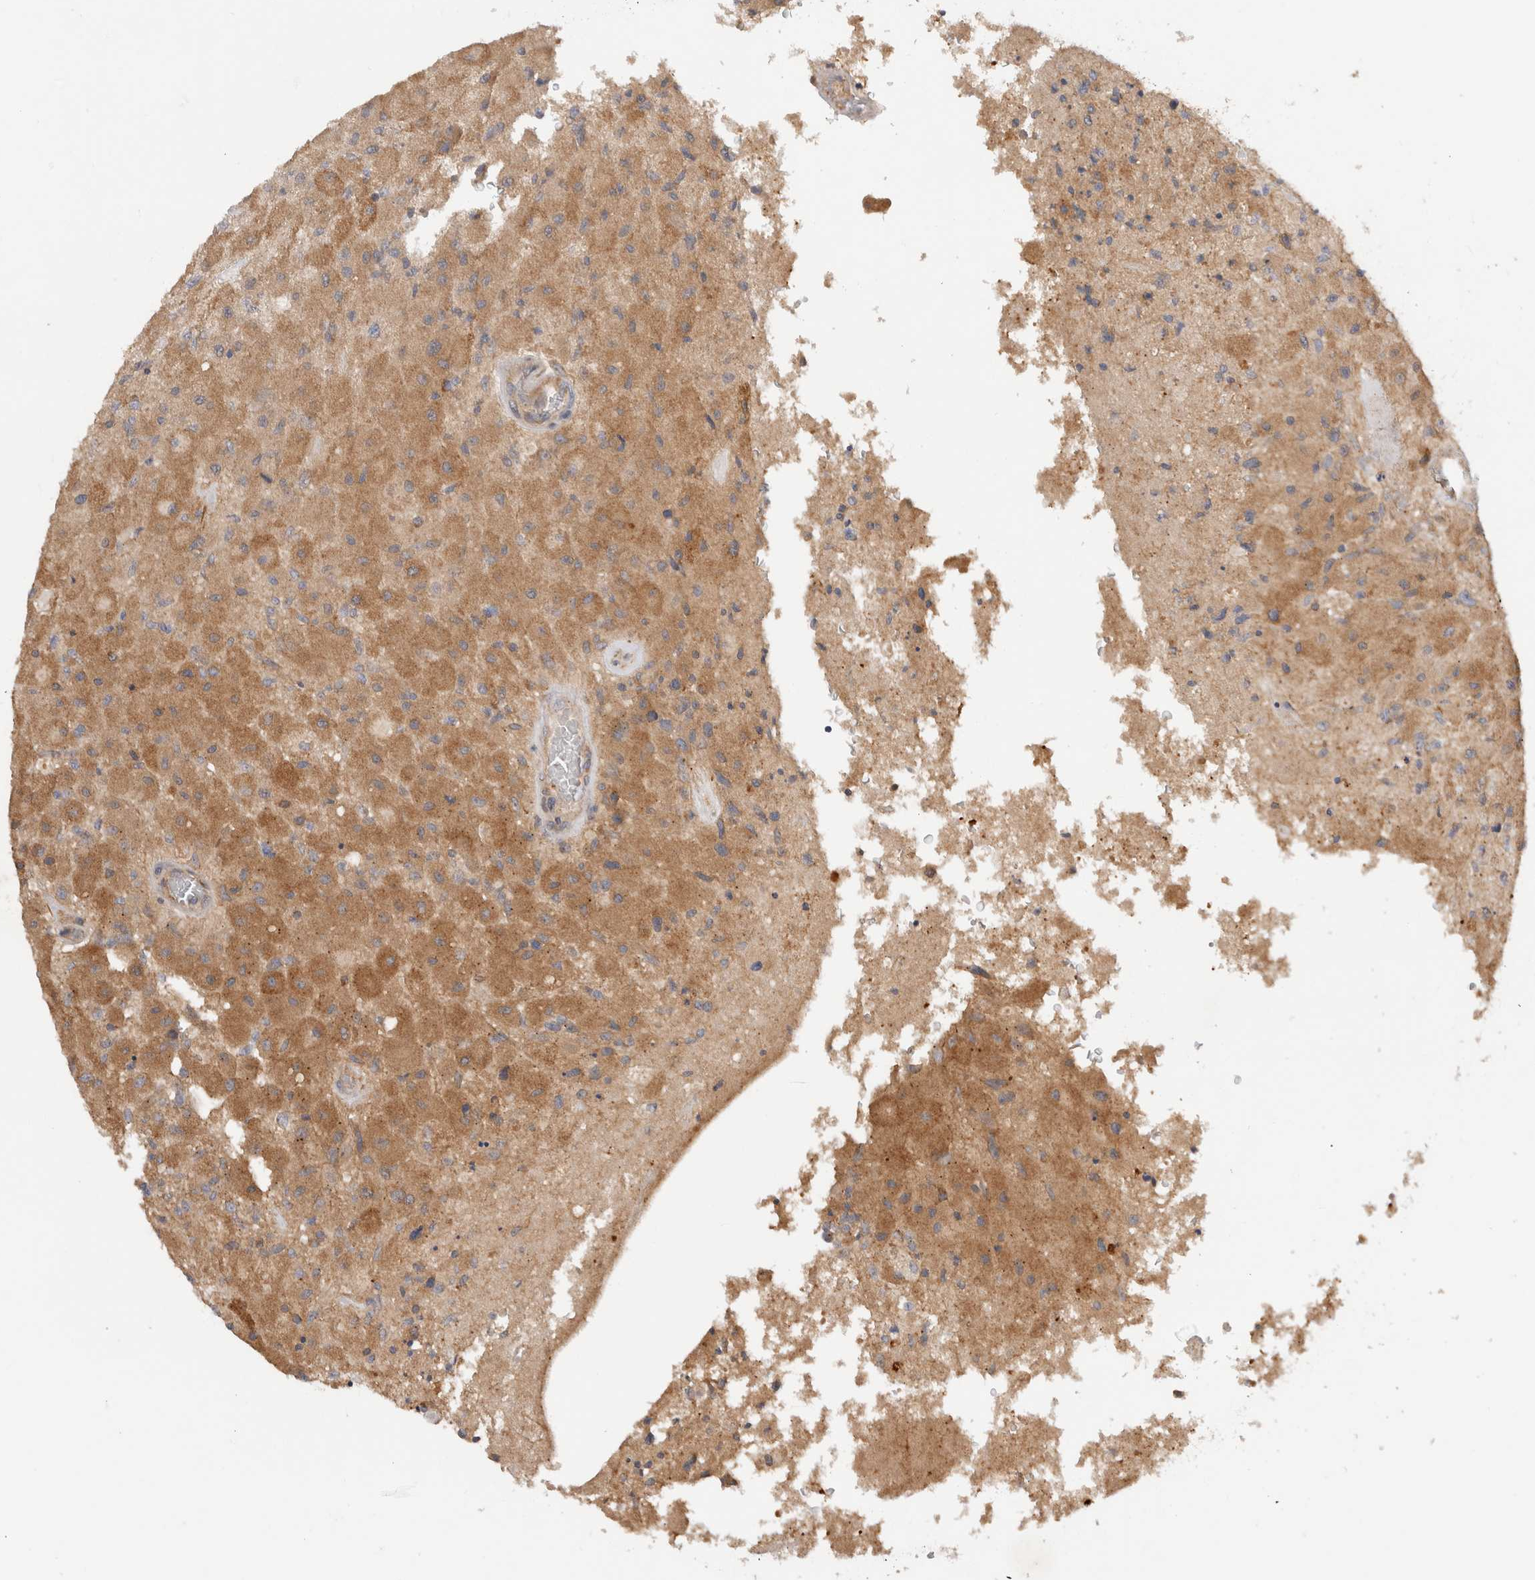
{"staining": {"intensity": "moderate", "quantity": "25%-75%", "location": "cytoplasmic/membranous"}, "tissue": "glioma", "cell_type": "Tumor cells", "image_type": "cancer", "snomed": [{"axis": "morphology", "description": "Normal tissue, NOS"}, {"axis": "morphology", "description": "Glioma, malignant, High grade"}, {"axis": "topography", "description": "Cerebral cortex"}], "caption": "The image exhibits immunohistochemical staining of malignant glioma (high-grade). There is moderate cytoplasmic/membranous positivity is present in about 25%-75% of tumor cells.", "gene": "SGK3", "patient": {"sex": "male", "age": 77}}